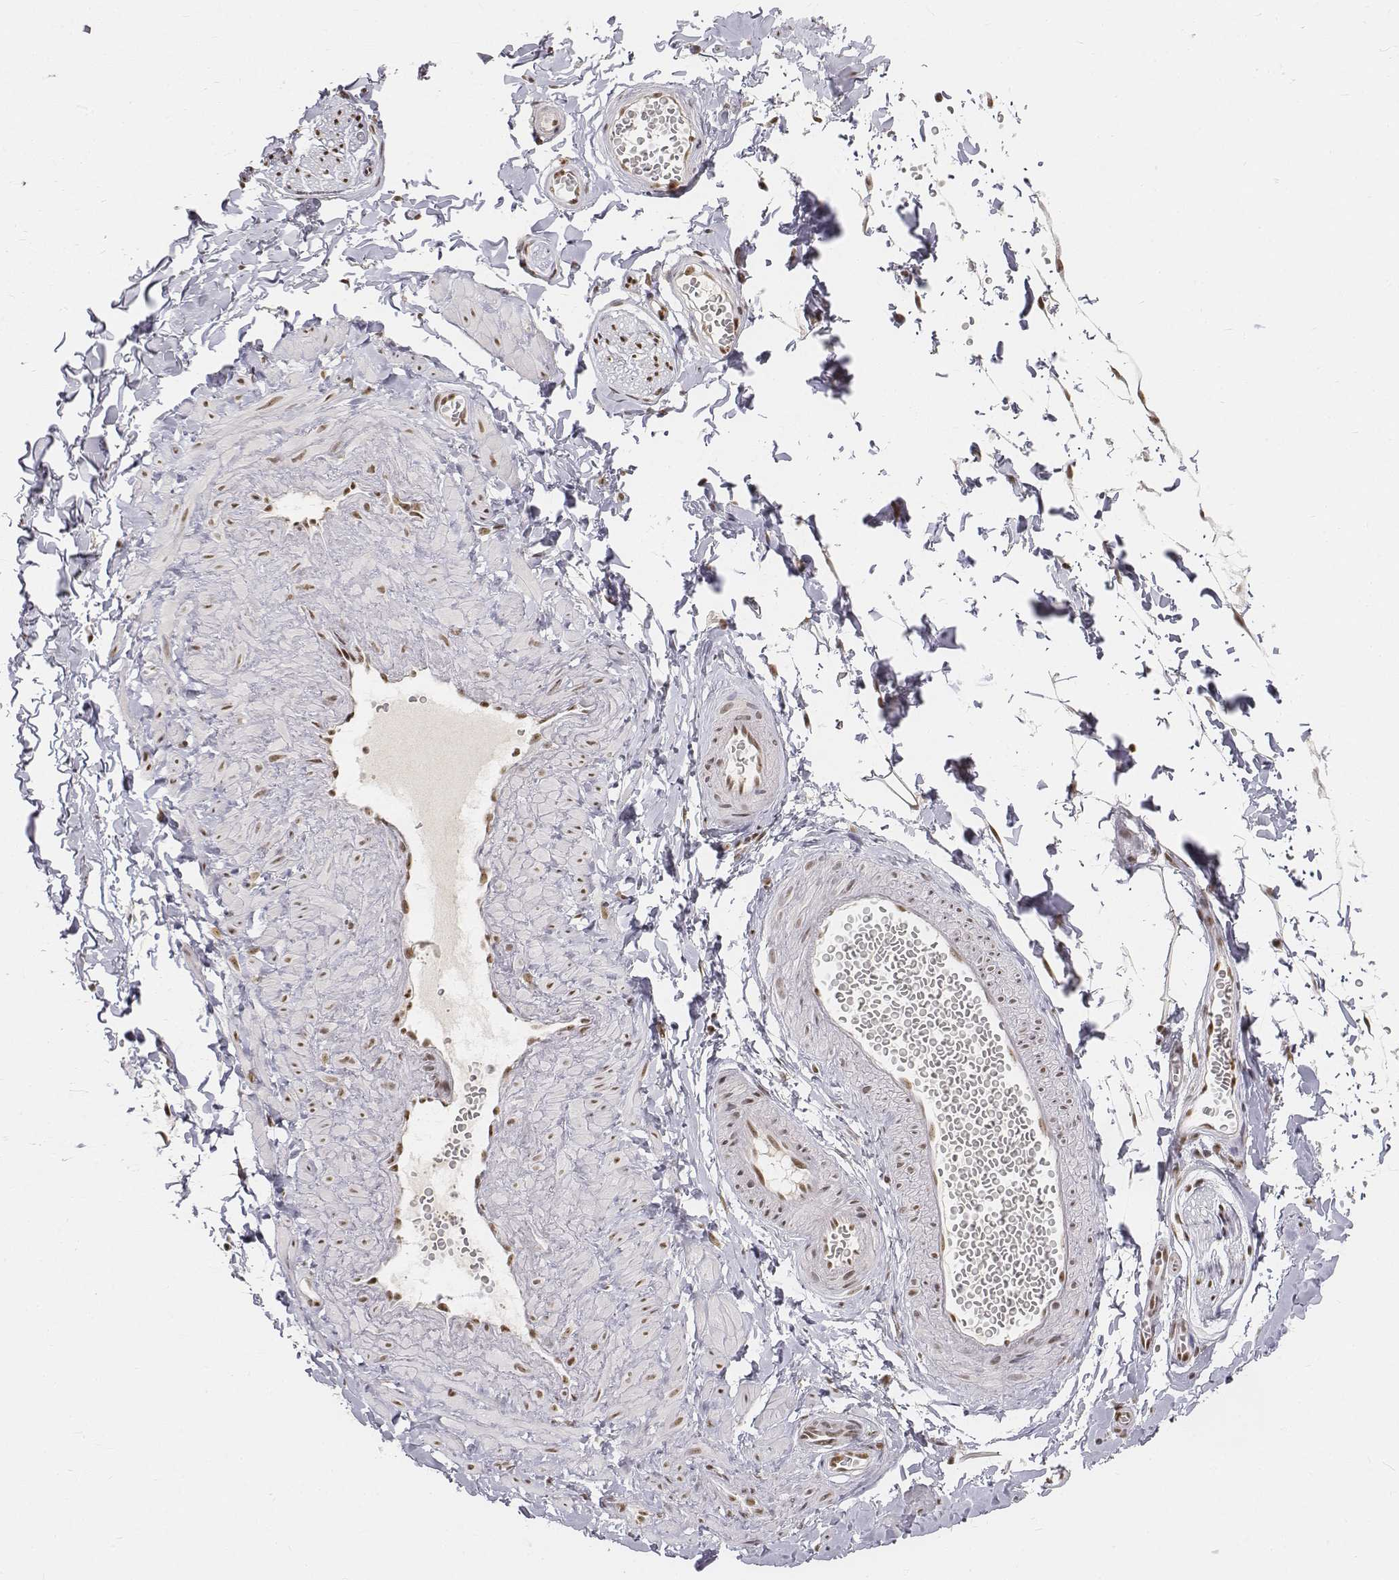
{"staining": {"intensity": "moderate", "quantity": ">75%", "location": "nuclear"}, "tissue": "adipose tissue", "cell_type": "Adipocytes", "image_type": "normal", "snomed": [{"axis": "morphology", "description": "Normal tissue, NOS"}, {"axis": "topography", "description": "Smooth muscle"}, {"axis": "topography", "description": "Peripheral nerve tissue"}], "caption": "A brown stain highlights moderate nuclear positivity of a protein in adipocytes of benign human adipose tissue. The staining is performed using DAB brown chromogen to label protein expression. The nuclei are counter-stained blue using hematoxylin.", "gene": "PHF6", "patient": {"sex": "male", "age": 22}}